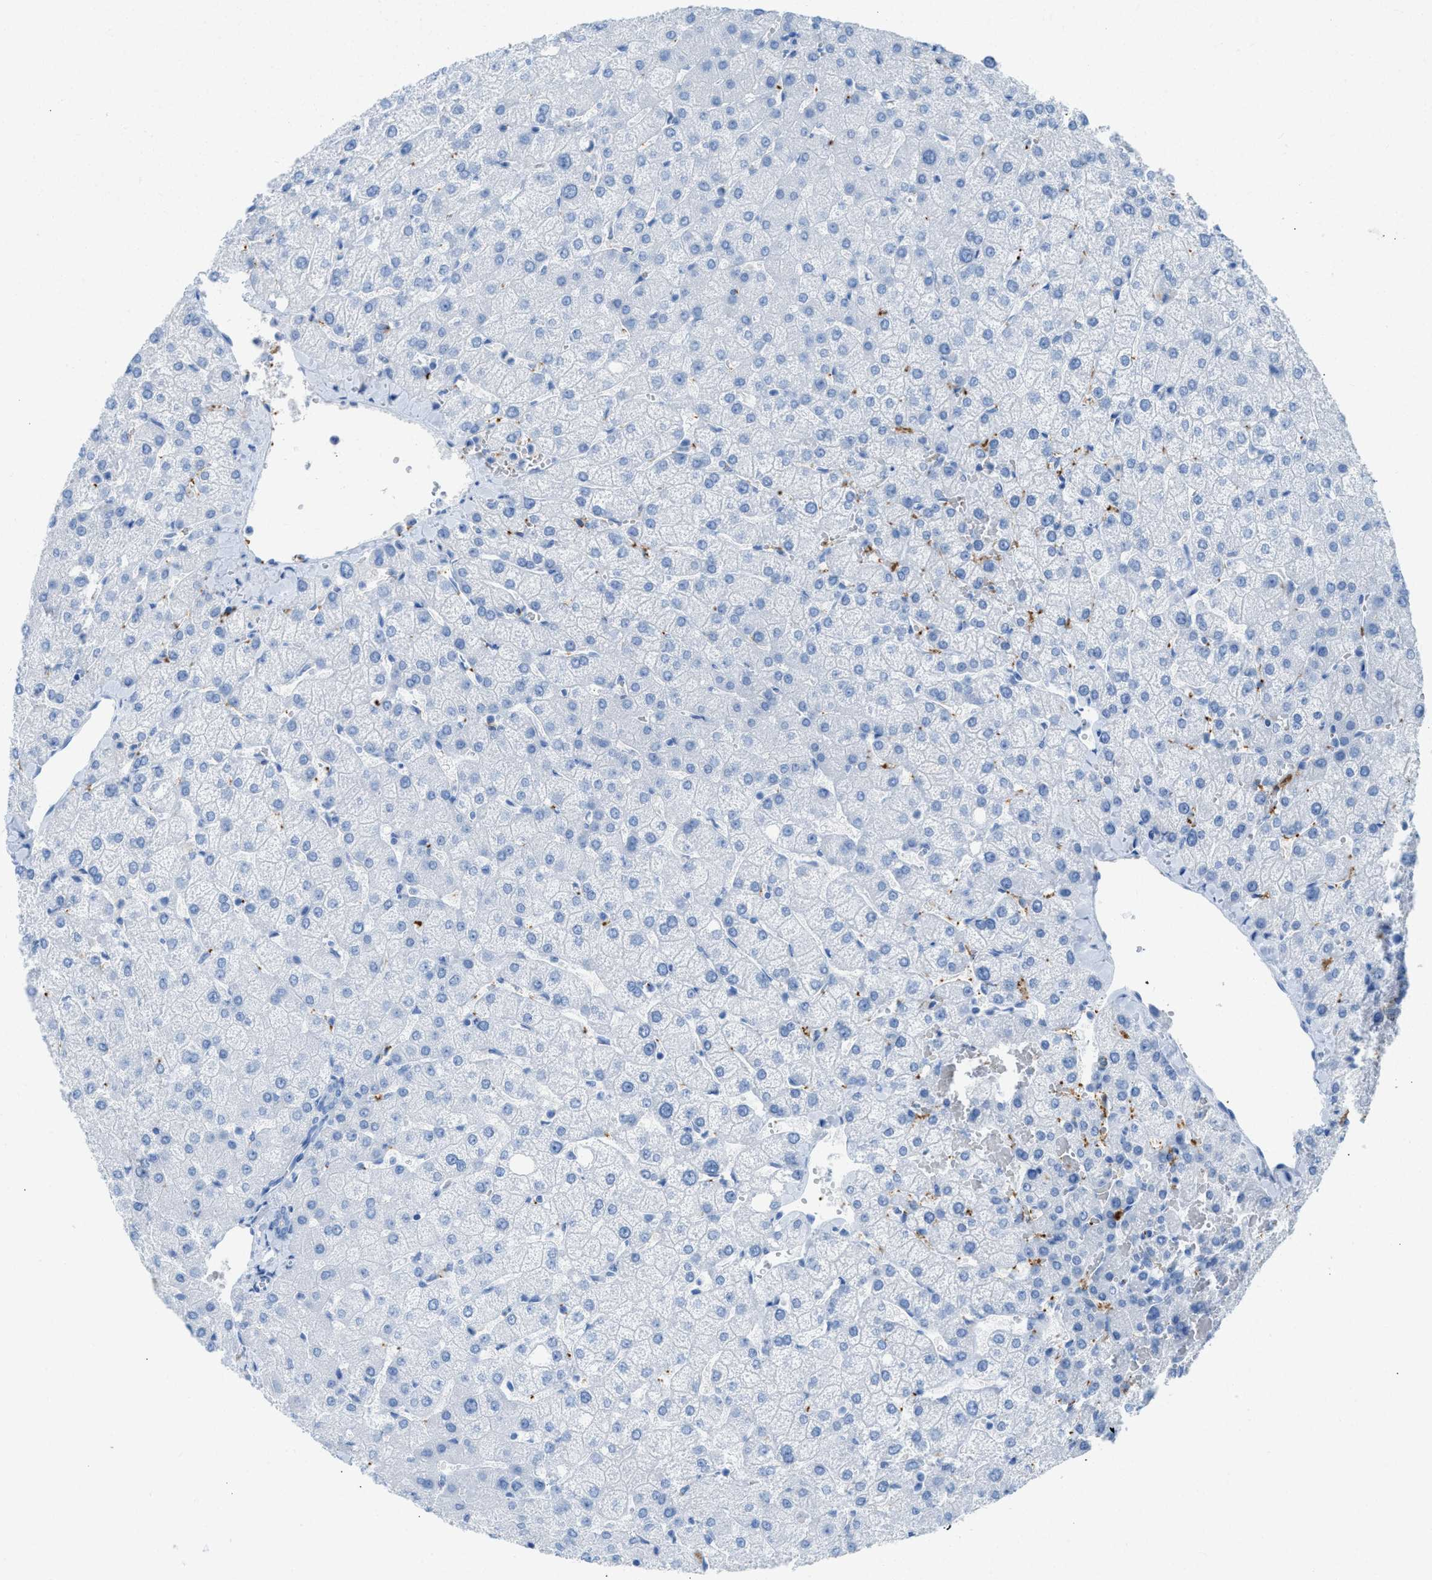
{"staining": {"intensity": "negative", "quantity": "none", "location": "none"}, "tissue": "liver", "cell_type": "Cholangiocytes", "image_type": "normal", "snomed": [{"axis": "morphology", "description": "Normal tissue, NOS"}, {"axis": "topography", "description": "Liver"}], "caption": "Immunohistochemistry (IHC) of normal human liver reveals no expression in cholangiocytes.", "gene": "FAIM2", "patient": {"sex": "female", "age": 54}}